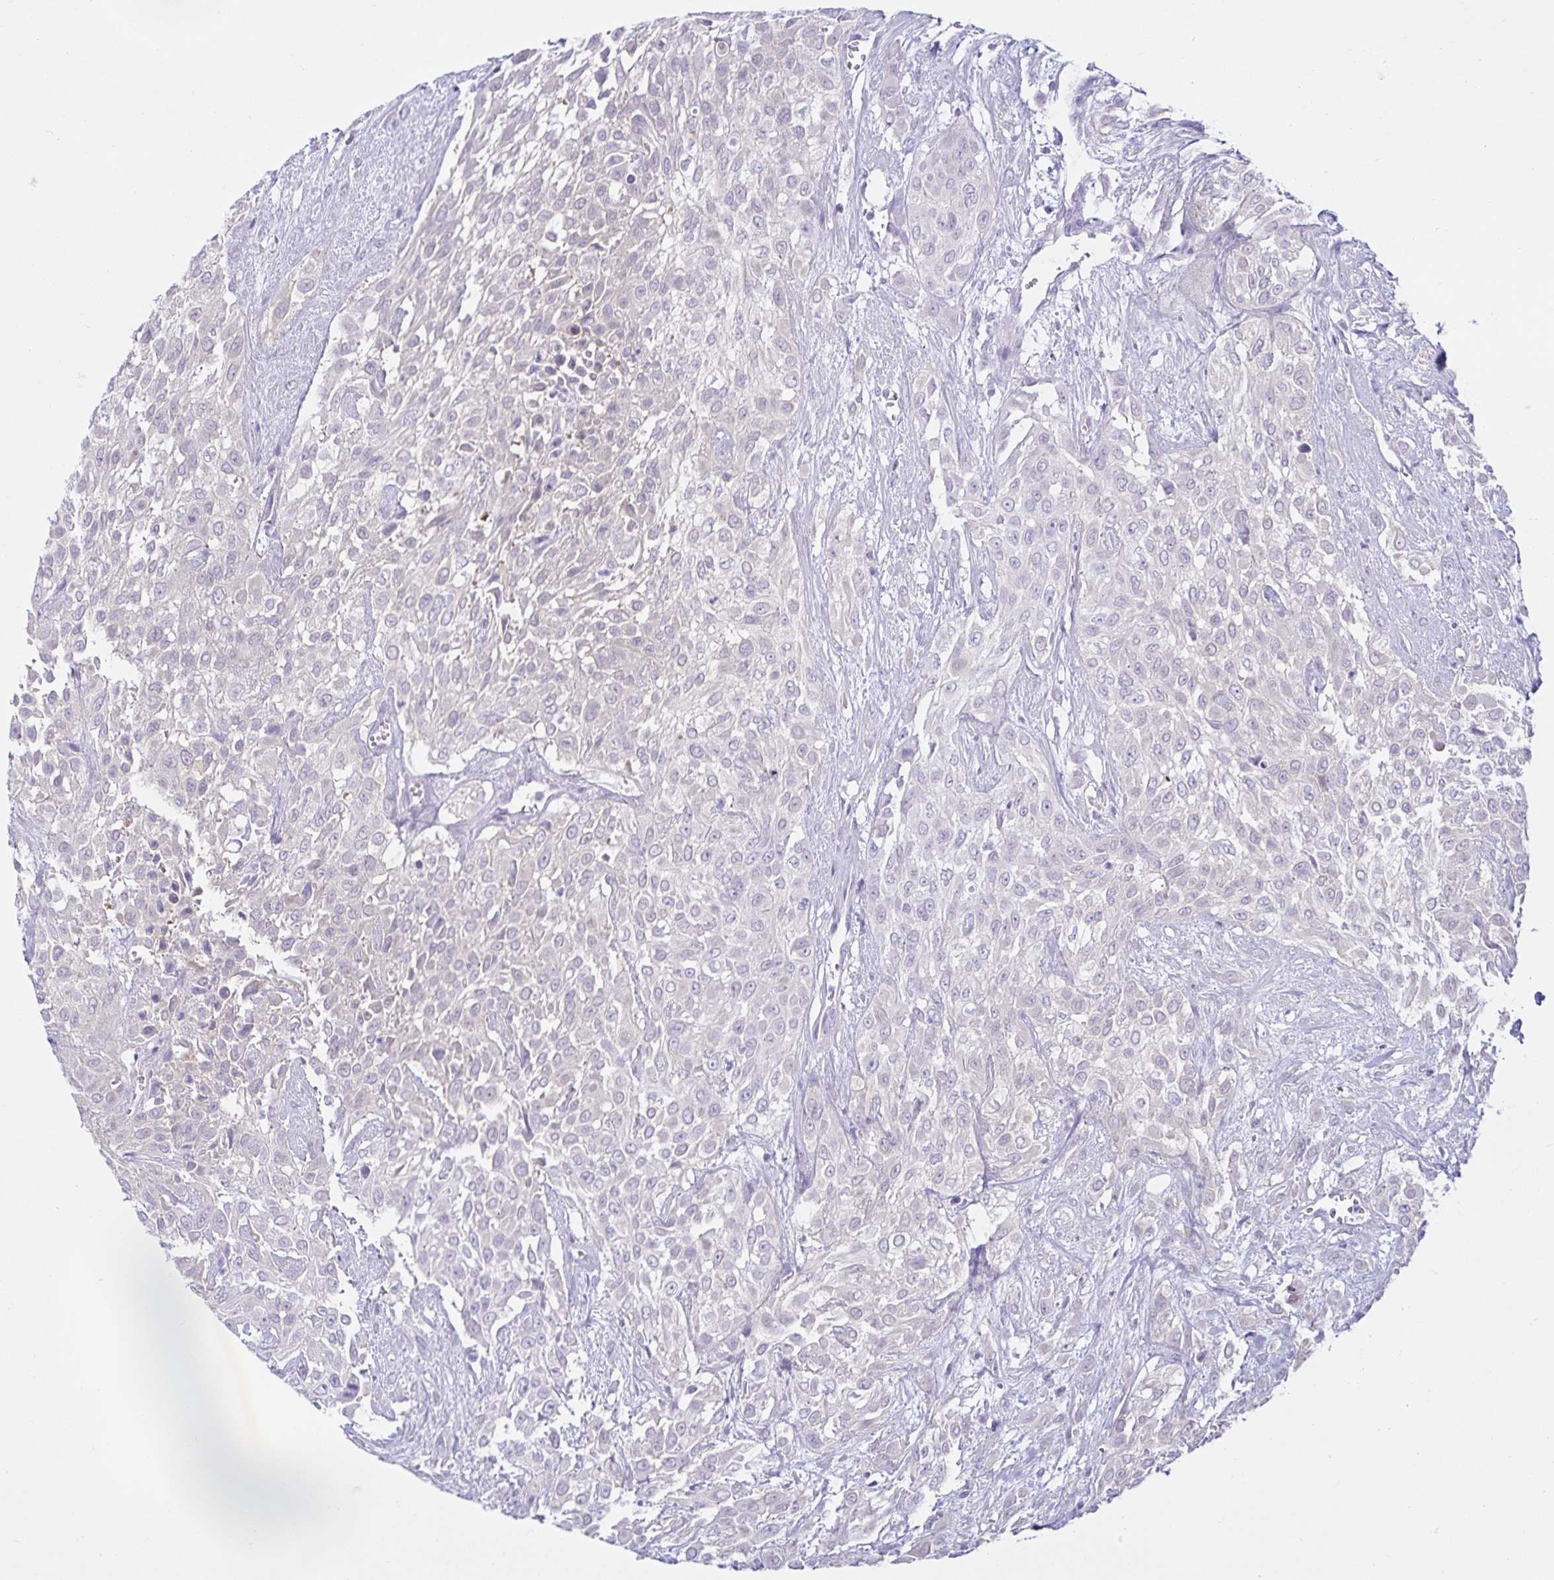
{"staining": {"intensity": "negative", "quantity": "none", "location": "none"}, "tissue": "urothelial cancer", "cell_type": "Tumor cells", "image_type": "cancer", "snomed": [{"axis": "morphology", "description": "Urothelial carcinoma, High grade"}, {"axis": "topography", "description": "Urinary bladder"}], "caption": "This is an immunohistochemistry (IHC) histopathology image of urothelial cancer. There is no staining in tumor cells.", "gene": "MON2", "patient": {"sex": "male", "age": 57}}